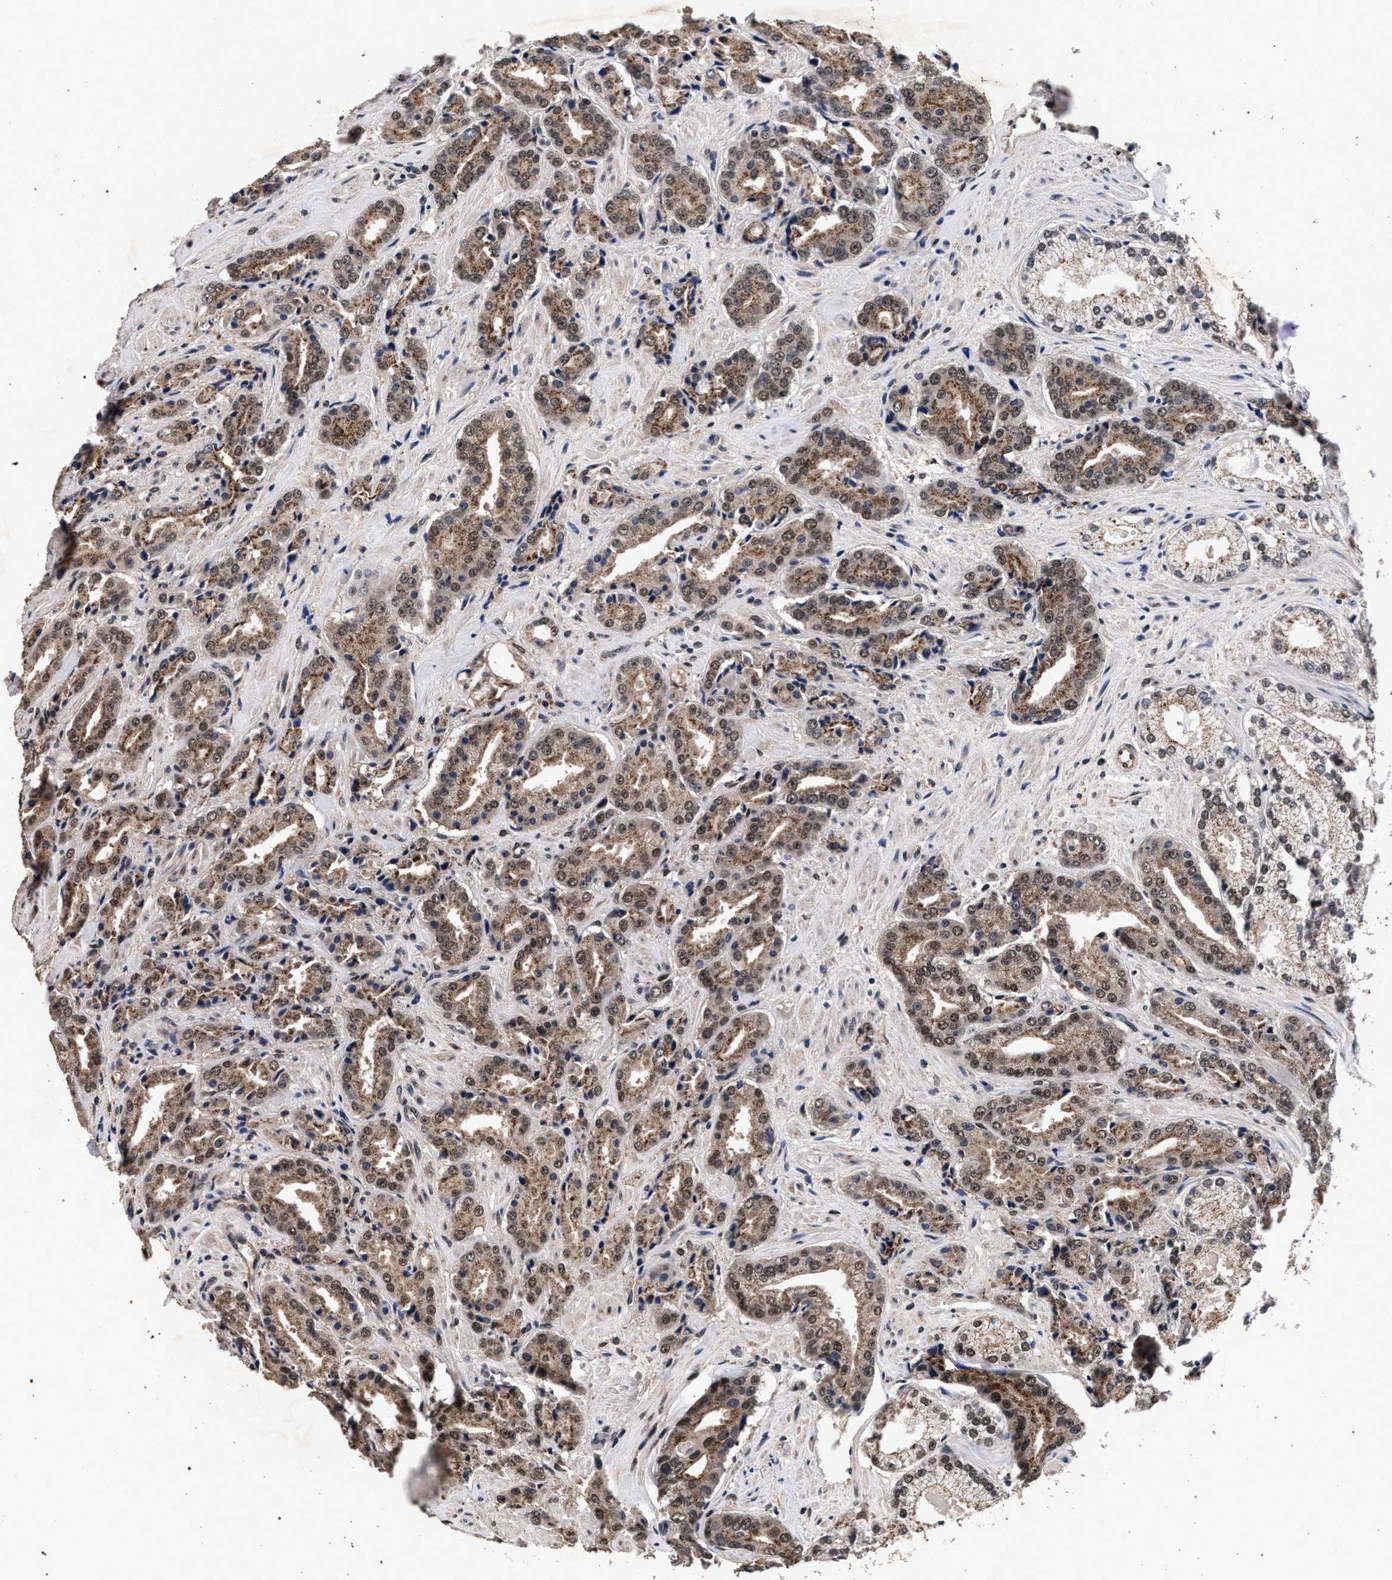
{"staining": {"intensity": "moderate", "quantity": ">75%", "location": "cytoplasmic/membranous,nuclear"}, "tissue": "prostate cancer", "cell_type": "Tumor cells", "image_type": "cancer", "snomed": [{"axis": "morphology", "description": "Adenocarcinoma, High grade"}, {"axis": "topography", "description": "Prostate"}], "caption": "Protein analysis of prostate cancer tissue displays moderate cytoplasmic/membranous and nuclear staining in about >75% of tumor cells. Using DAB (brown) and hematoxylin (blue) stains, captured at high magnification using brightfield microscopy.", "gene": "ACOX1", "patient": {"sex": "male", "age": 71}}